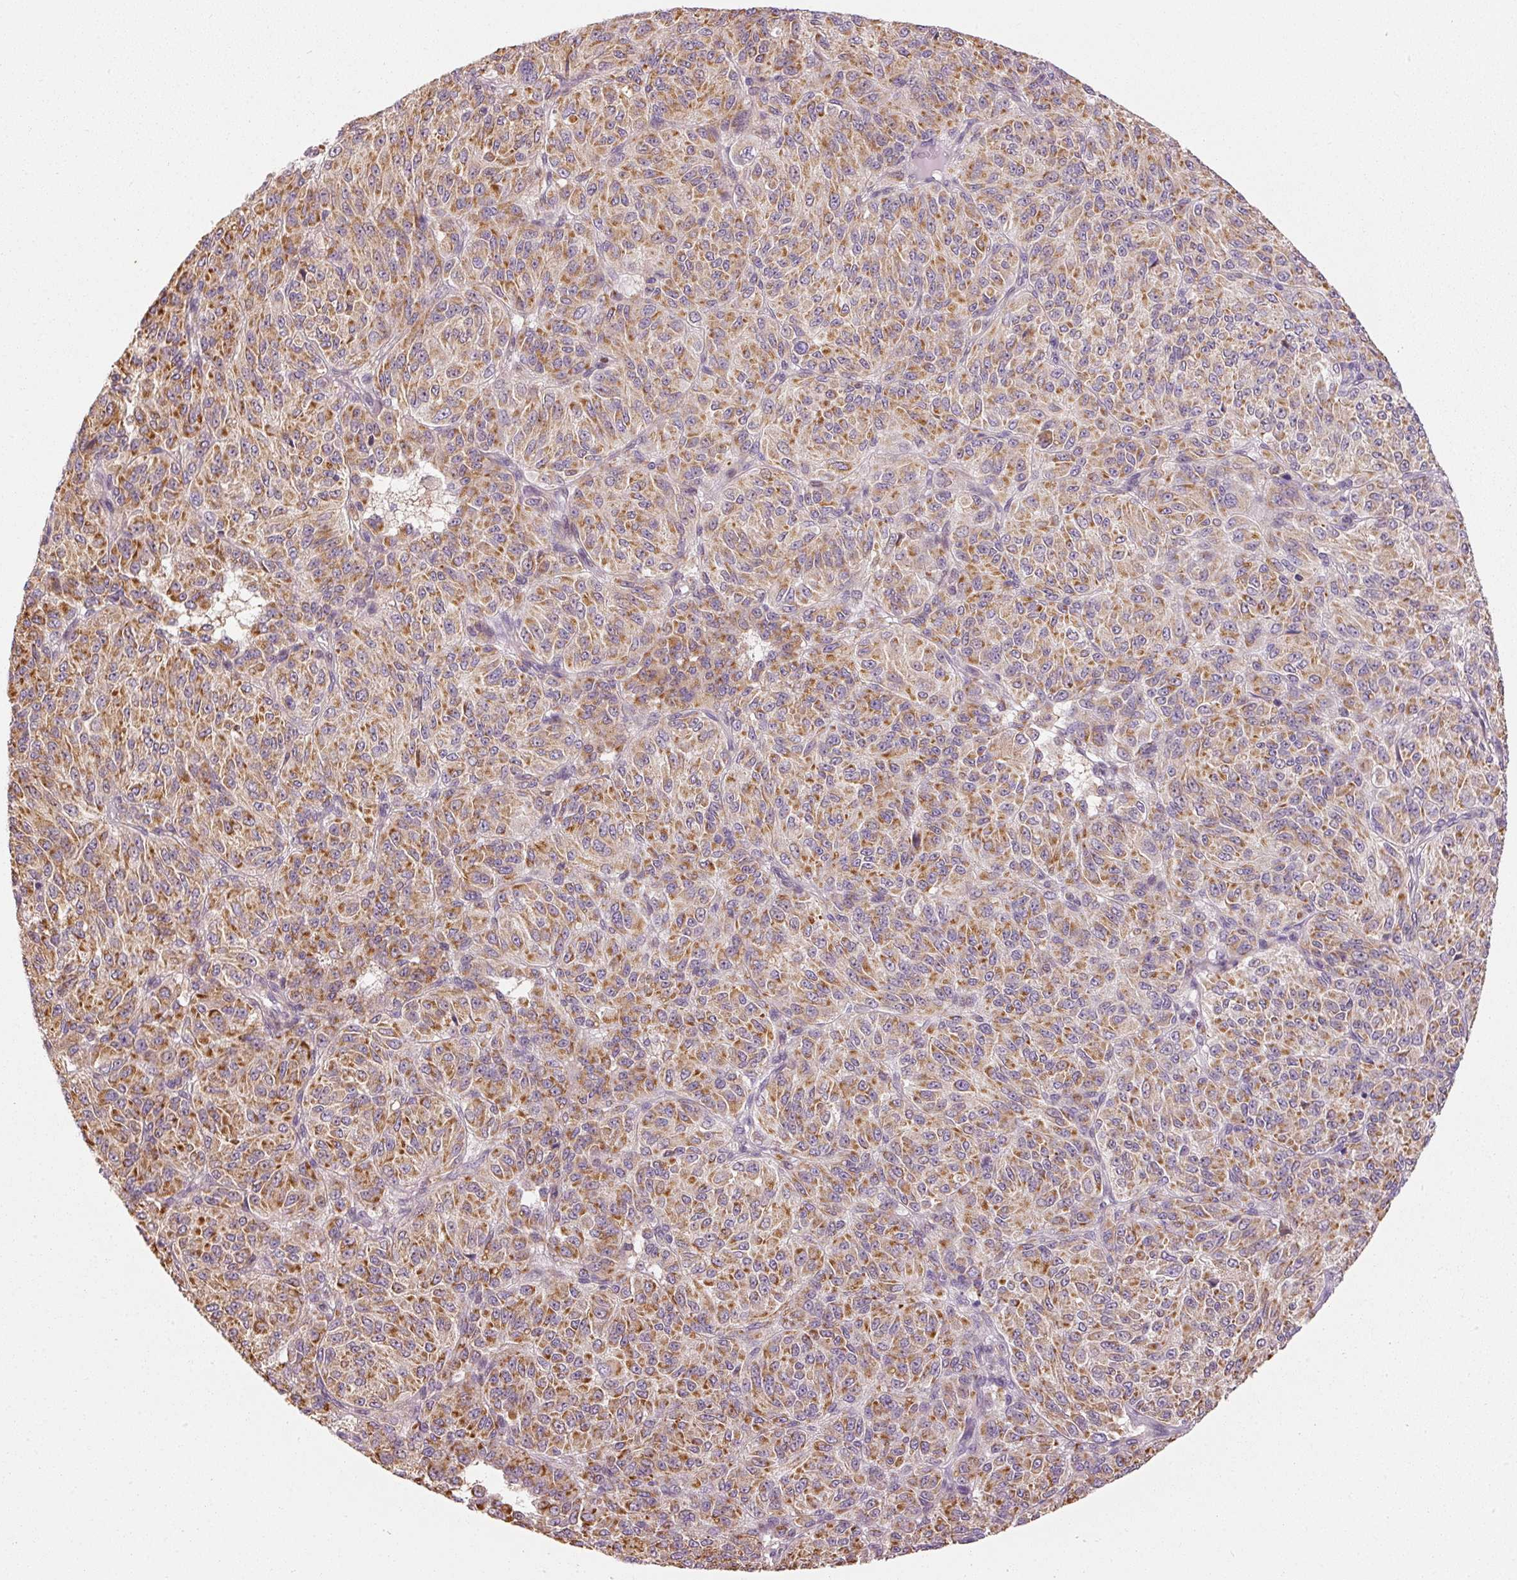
{"staining": {"intensity": "moderate", "quantity": ">75%", "location": "cytoplasmic/membranous"}, "tissue": "melanoma", "cell_type": "Tumor cells", "image_type": "cancer", "snomed": [{"axis": "morphology", "description": "Malignant melanoma, Metastatic site"}, {"axis": "topography", "description": "Brain"}], "caption": "Melanoma stained with a protein marker reveals moderate staining in tumor cells.", "gene": "MTHFD1L", "patient": {"sex": "female", "age": 56}}